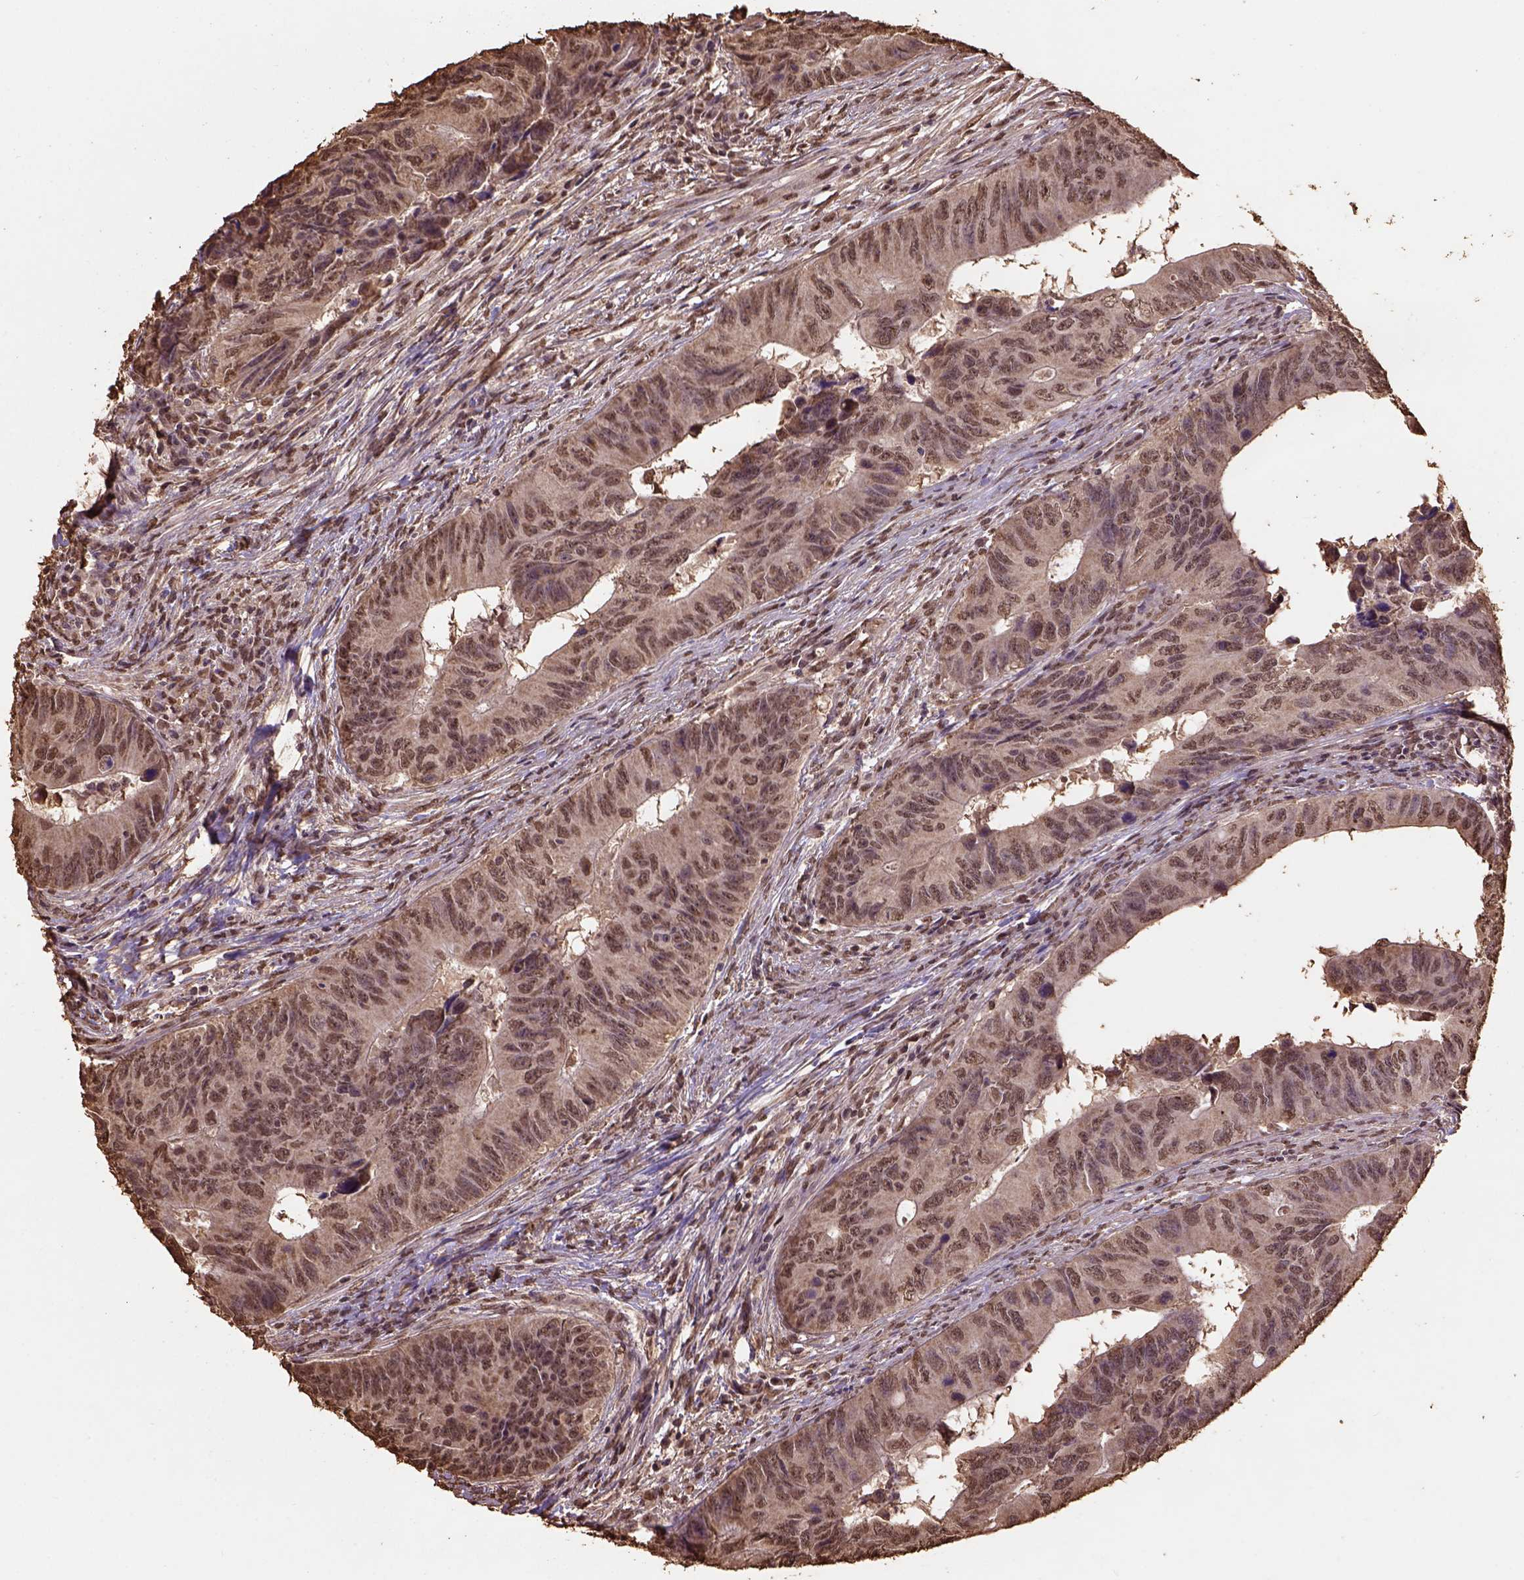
{"staining": {"intensity": "moderate", "quantity": ">75%", "location": "nuclear"}, "tissue": "colorectal cancer", "cell_type": "Tumor cells", "image_type": "cancer", "snomed": [{"axis": "morphology", "description": "Adenocarcinoma, NOS"}, {"axis": "topography", "description": "Colon"}], "caption": "Immunohistochemical staining of human colorectal adenocarcinoma exhibits moderate nuclear protein positivity in approximately >75% of tumor cells.", "gene": "CSTF2T", "patient": {"sex": "female", "age": 82}}